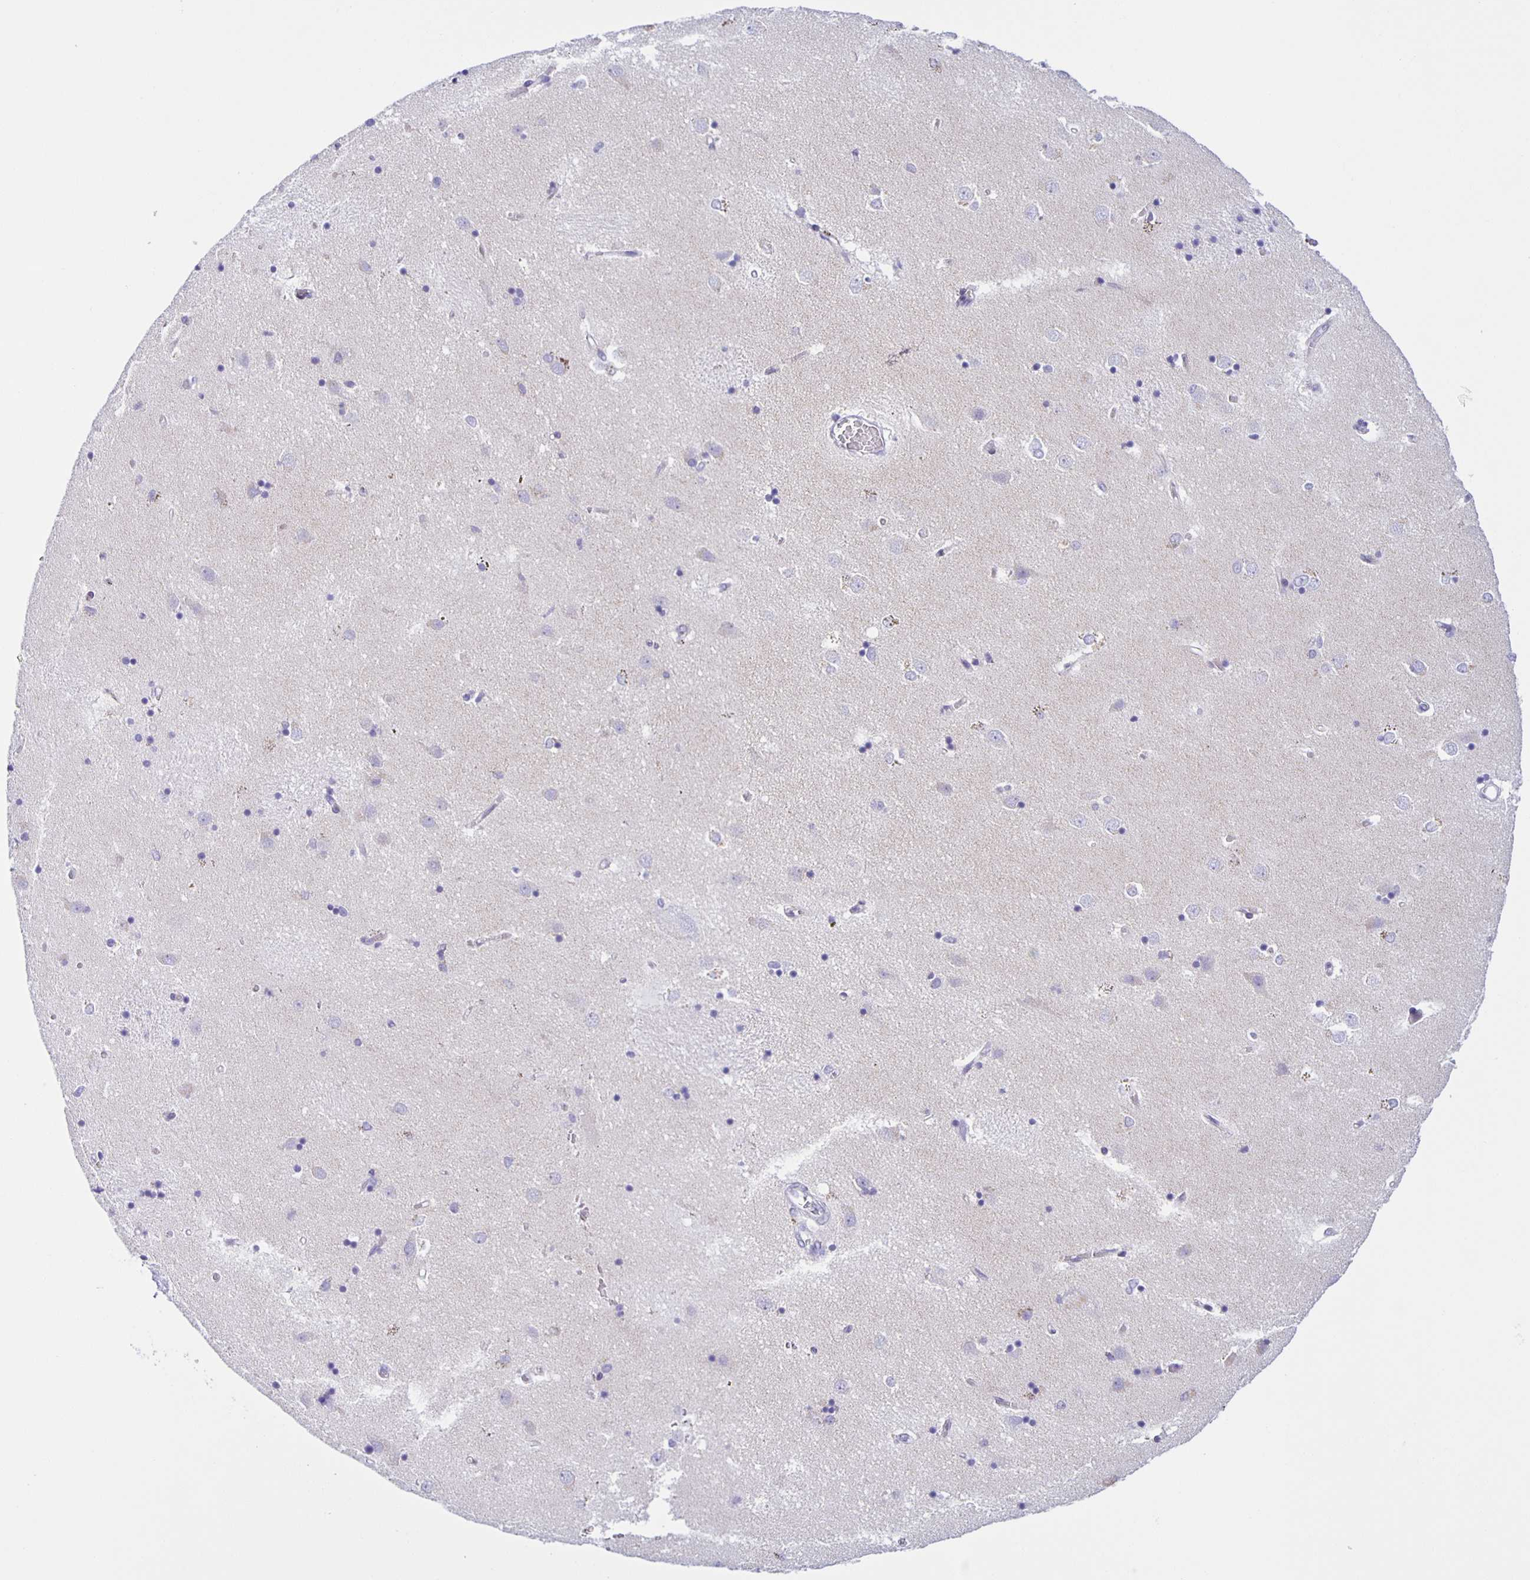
{"staining": {"intensity": "negative", "quantity": "none", "location": "none"}, "tissue": "caudate", "cell_type": "Glial cells", "image_type": "normal", "snomed": [{"axis": "morphology", "description": "Normal tissue, NOS"}, {"axis": "topography", "description": "Lateral ventricle wall"}], "caption": "Immunohistochemistry of normal caudate exhibits no staining in glial cells.", "gene": "AQP6", "patient": {"sex": "male", "age": 54}}